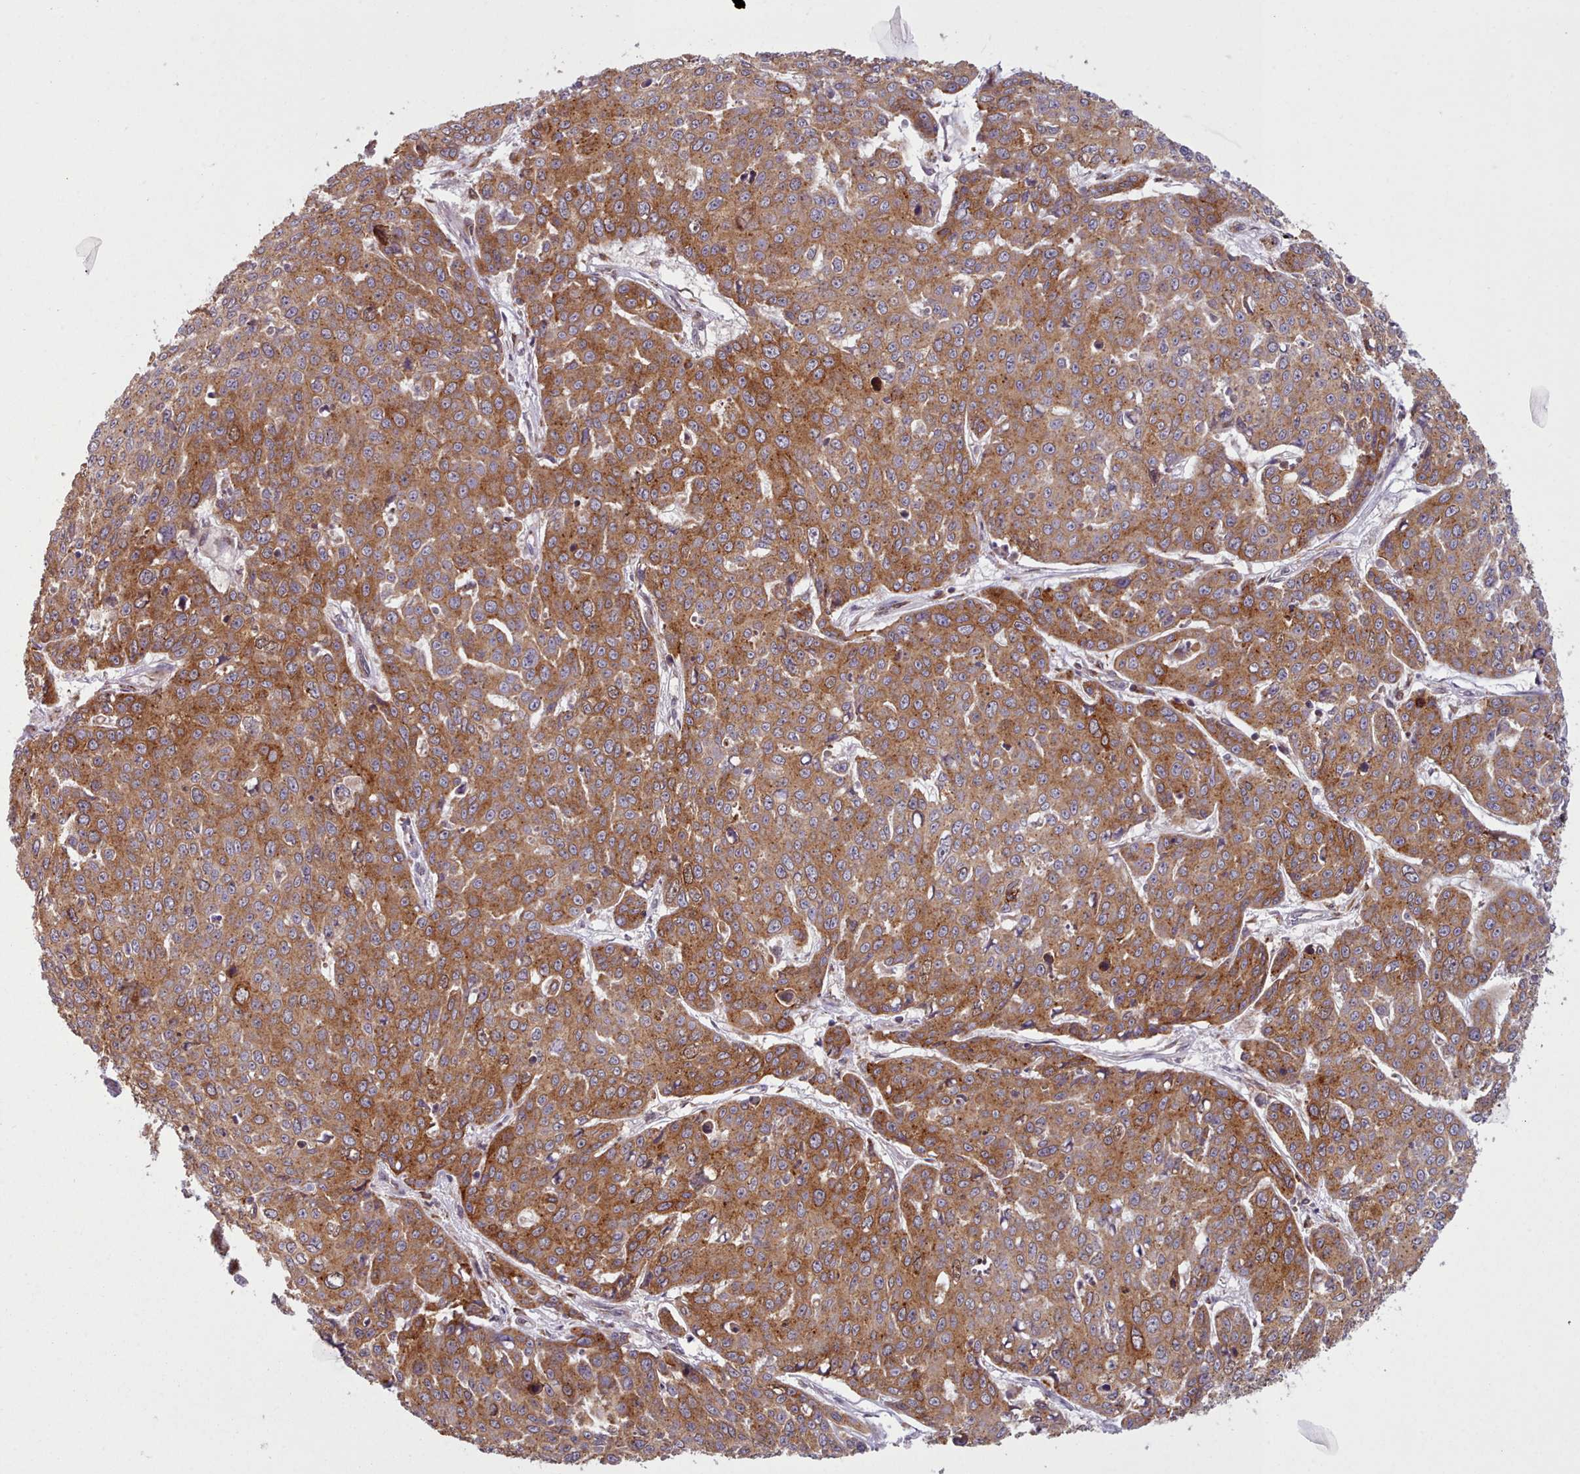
{"staining": {"intensity": "strong", "quantity": ">75%", "location": "cytoplasmic/membranous"}, "tissue": "skin cancer", "cell_type": "Tumor cells", "image_type": "cancer", "snomed": [{"axis": "morphology", "description": "Squamous cell carcinoma, NOS"}, {"axis": "topography", "description": "Skin"}], "caption": "Strong cytoplasmic/membranous expression is present in approximately >75% of tumor cells in skin cancer (squamous cell carcinoma).", "gene": "CRYBG1", "patient": {"sex": "male", "age": 71}}